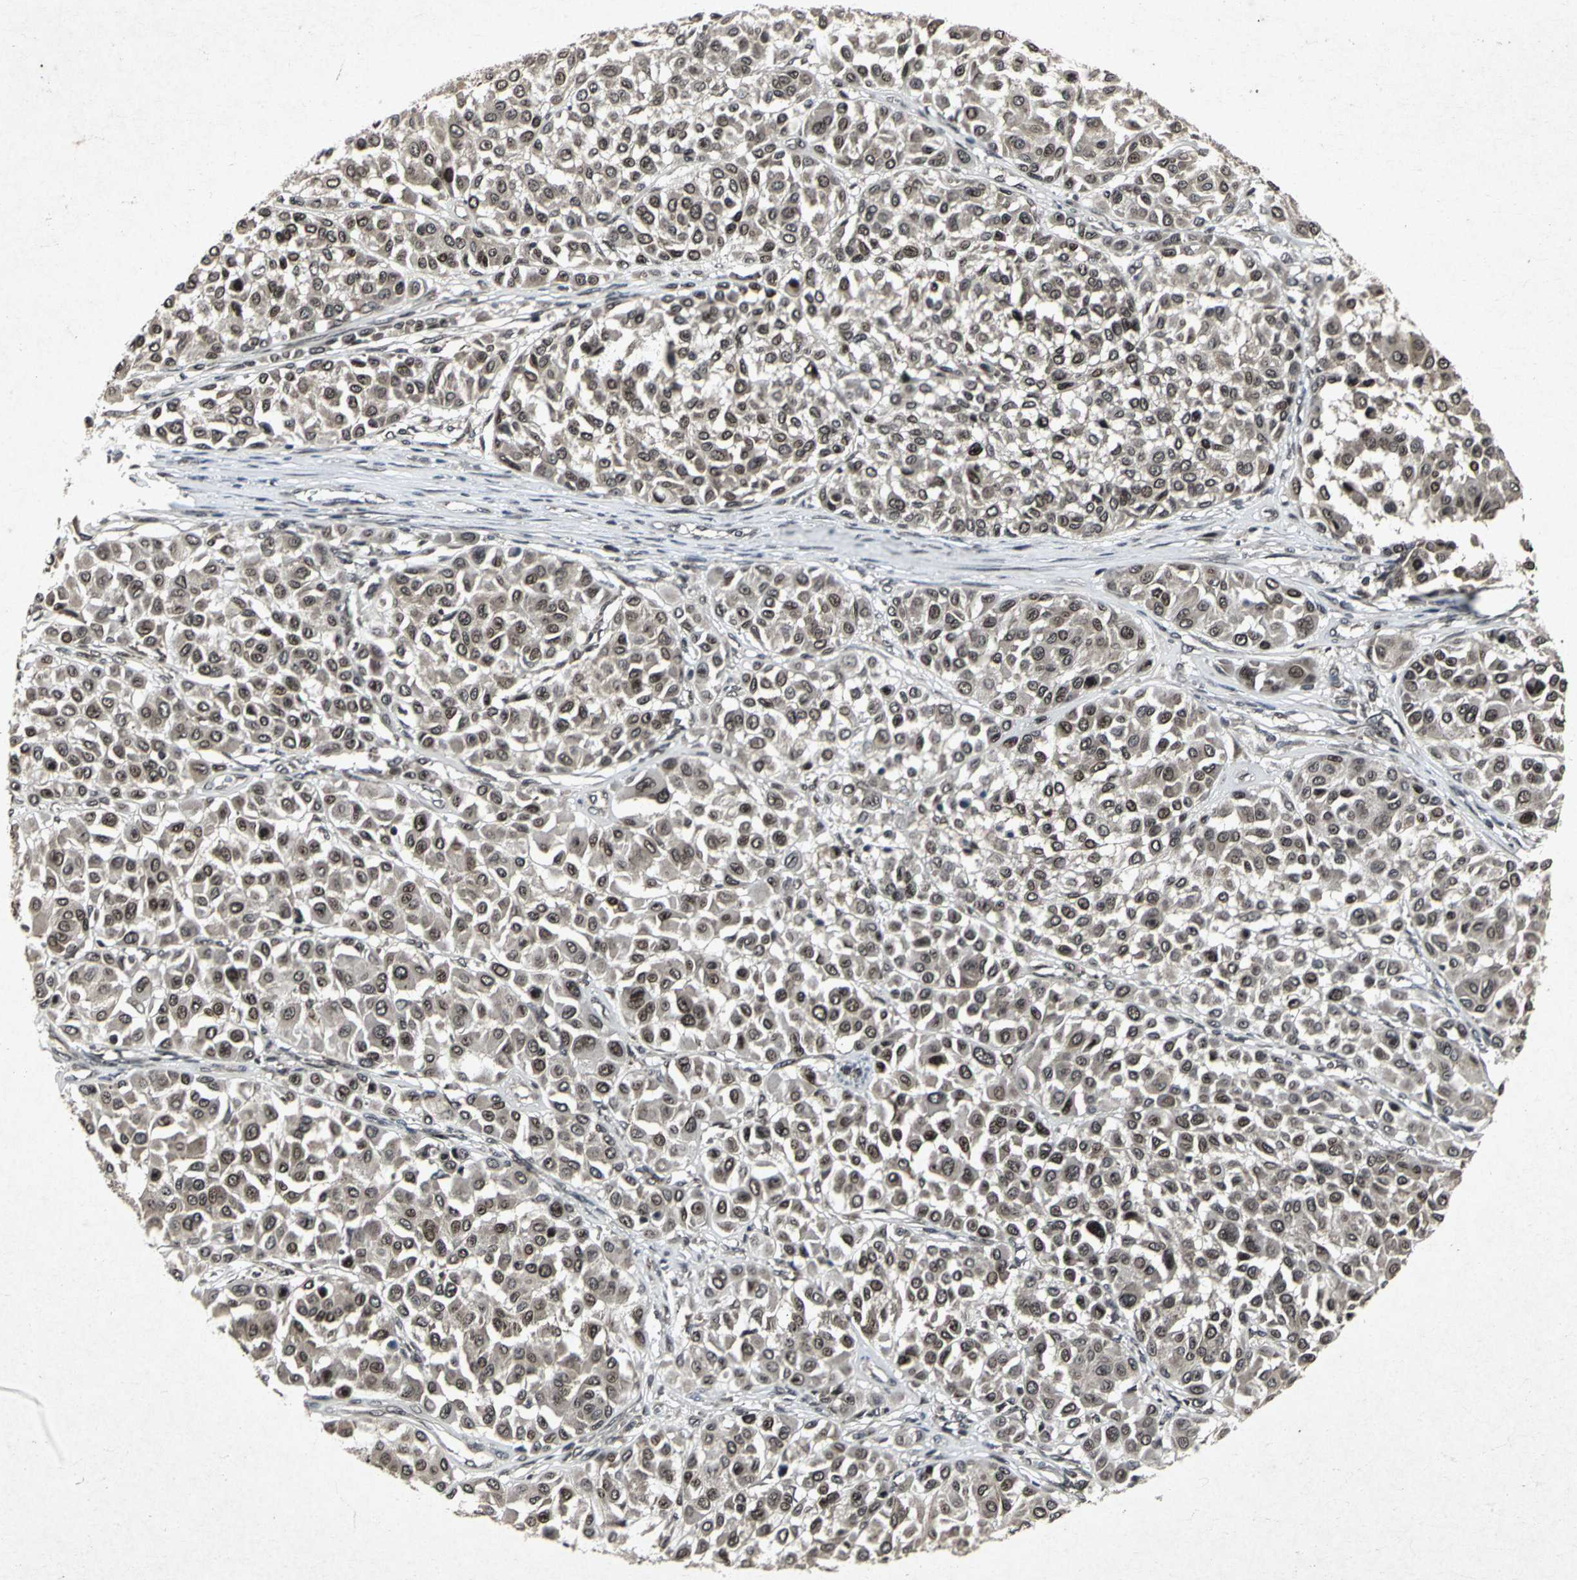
{"staining": {"intensity": "strong", "quantity": ">75%", "location": "cytoplasmic/membranous,nuclear"}, "tissue": "melanoma", "cell_type": "Tumor cells", "image_type": "cancer", "snomed": [{"axis": "morphology", "description": "Malignant melanoma, Metastatic site"}, {"axis": "topography", "description": "Soft tissue"}], "caption": "Protein staining exhibits strong cytoplasmic/membranous and nuclear expression in about >75% of tumor cells in melanoma.", "gene": "SH2B3", "patient": {"sex": "male", "age": 41}}